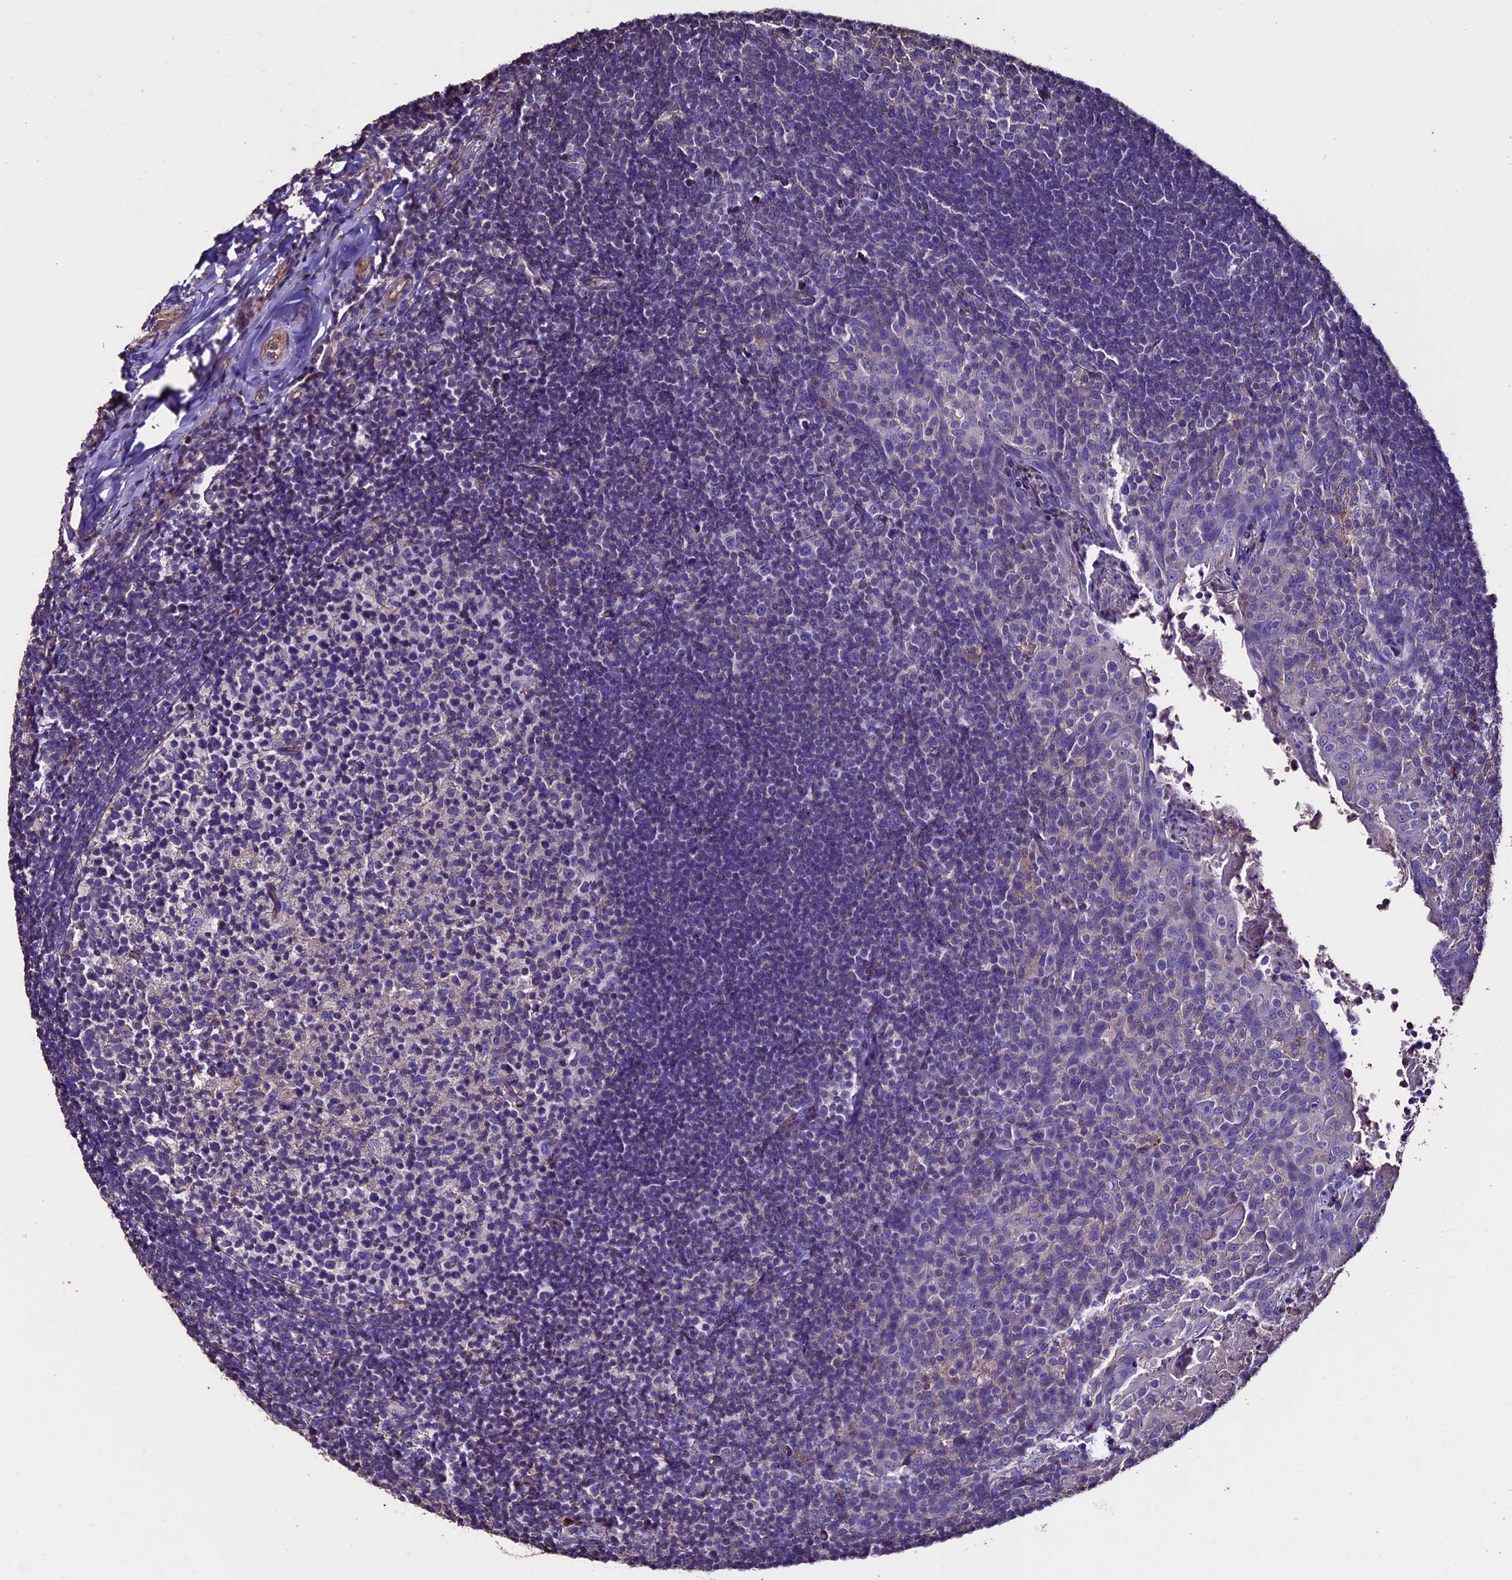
{"staining": {"intensity": "negative", "quantity": "none", "location": "none"}, "tissue": "tonsil", "cell_type": "Germinal center cells", "image_type": "normal", "snomed": [{"axis": "morphology", "description": "Normal tissue, NOS"}, {"axis": "topography", "description": "Tonsil"}], "caption": "There is no significant positivity in germinal center cells of tonsil. Brightfield microscopy of IHC stained with DAB (brown) and hematoxylin (blue), captured at high magnification.", "gene": "USB1", "patient": {"sex": "female", "age": 10}}